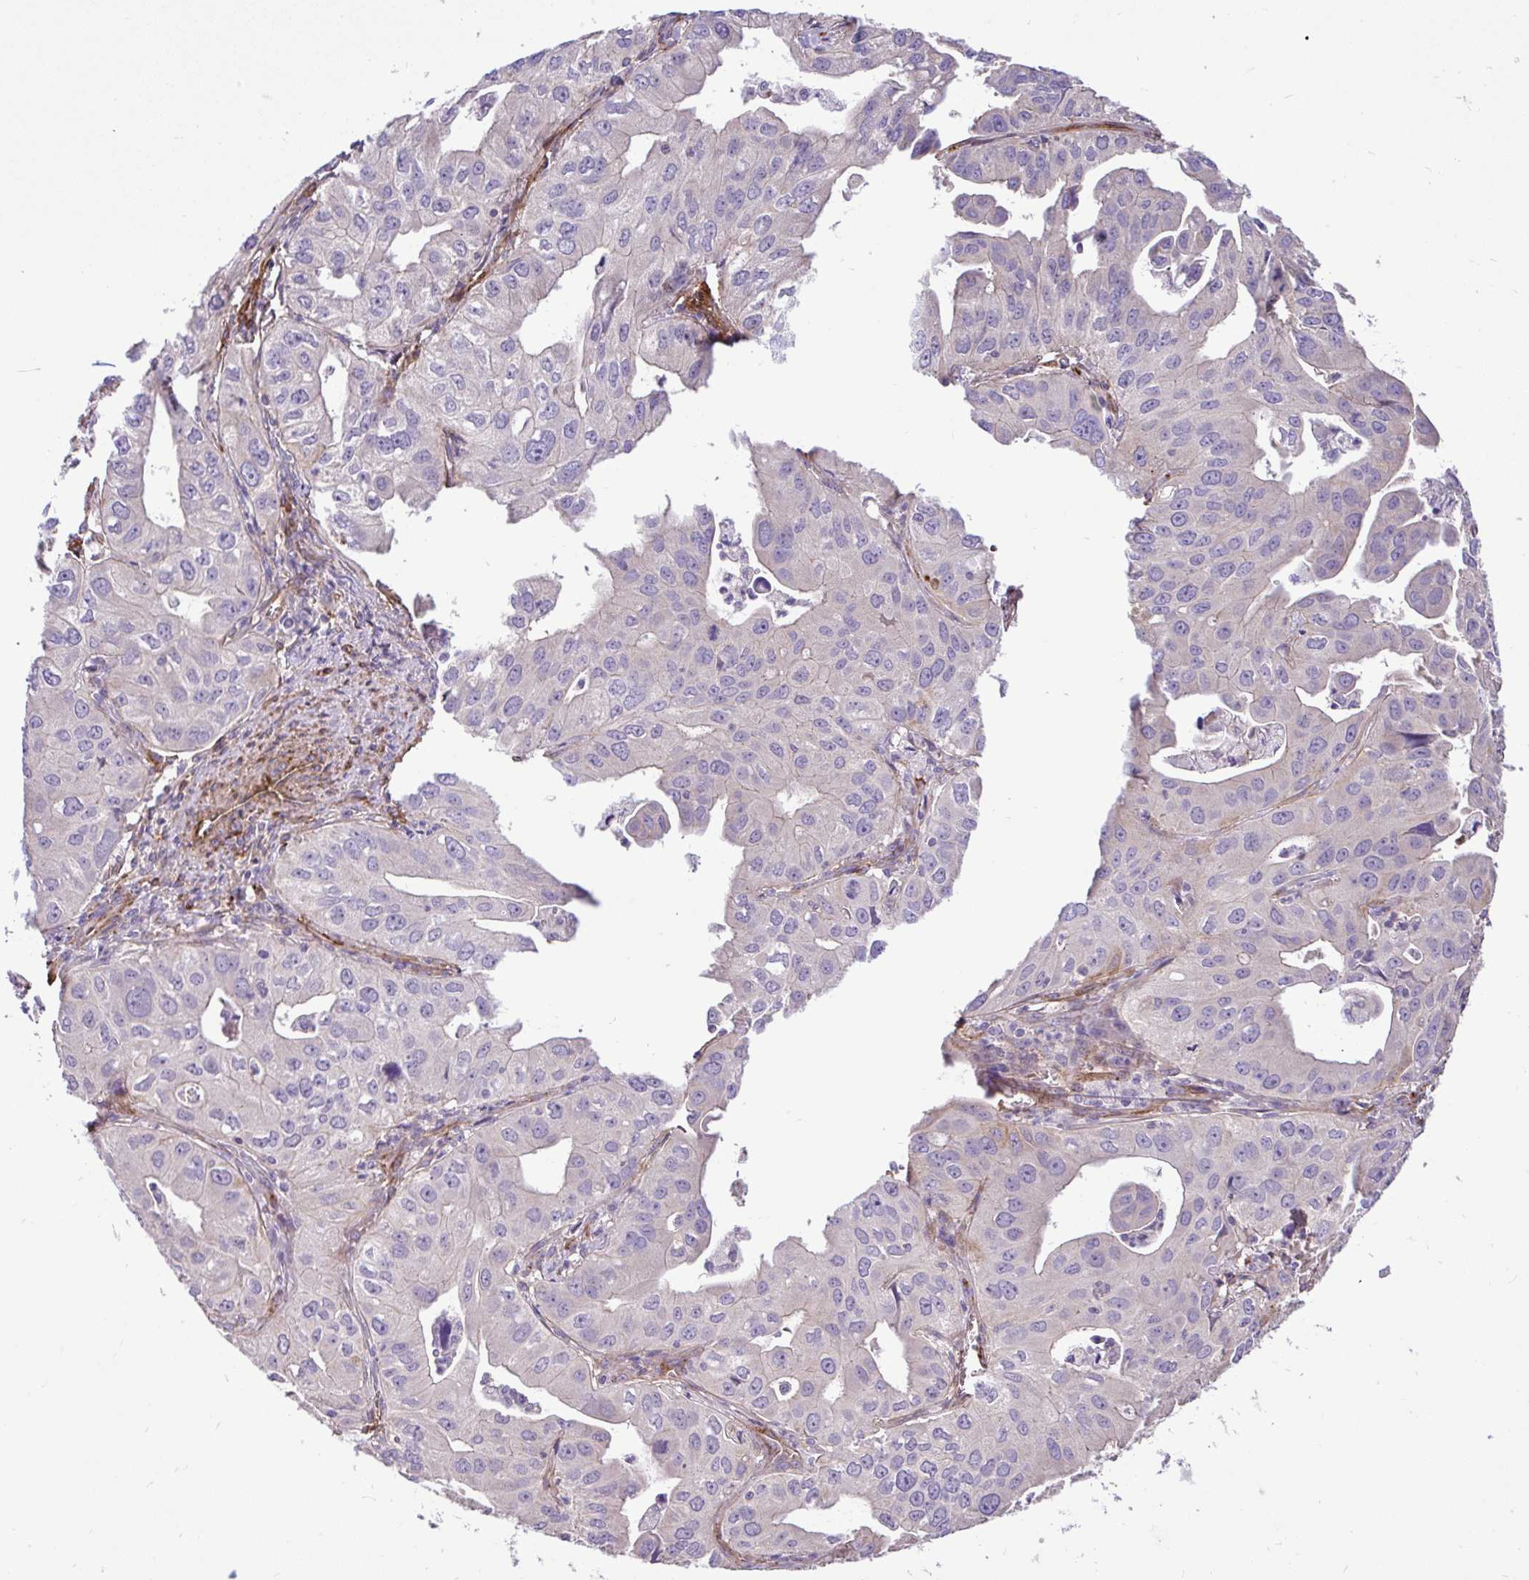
{"staining": {"intensity": "negative", "quantity": "none", "location": "none"}, "tissue": "lung cancer", "cell_type": "Tumor cells", "image_type": "cancer", "snomed": [{"axis": "morphology", "description": "Adenocarcinoma, NOS"}, {"axis": "topography", "description": "Lung"}], "caption": "Tumor cells show no significant expression in lung cancer (adenocarcinoma).", "gene": "PTPRK", "patient": {"sex": "male", "age": 48}}